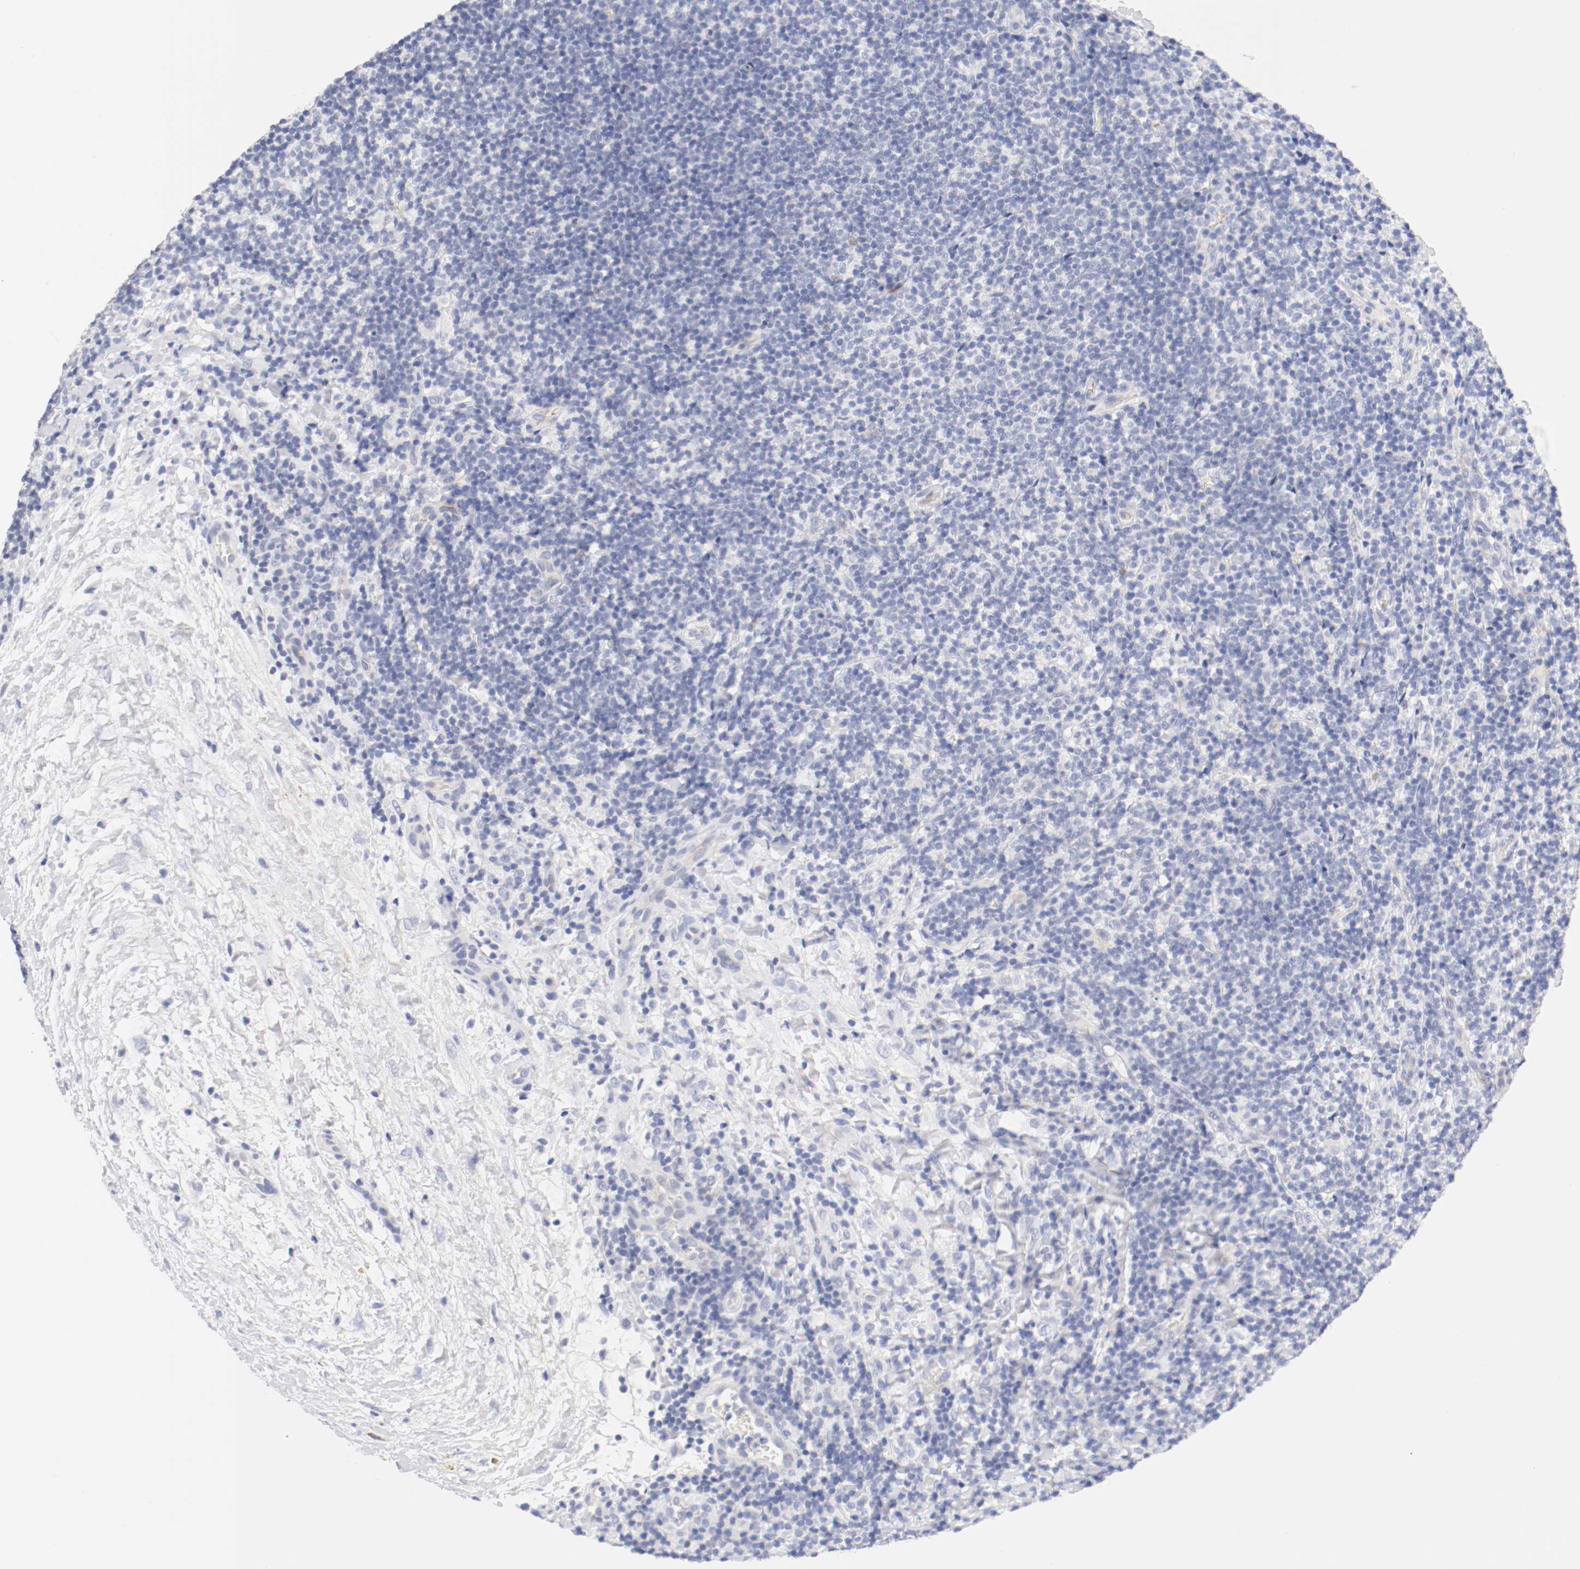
{"staining": {"intensity": "negative", "quantity": "none", "location": "none"}, "tissue": "lymphoma", "cell_type": "Tumor cells", "image_type": "cancer", "snomed": [{"axis": "morphology", "description": "Malignant lymphoma, non-Hodgkin's type, Low grade"}, {"axis": "topography", "description": "Lymph node"}], "caption": "Immunohistochemical staining of malignant lymphoma, non-Hodgkin's type (low-grade) demonstrates no significant expression in tumor cells. Brightfield microscopy of IHC stained with DAB (3,3'-diaminobenzidine) (brown) and hematoxylin (blue), captured at high magnification.", "gene": "HOMER1", "patient": {"sex": "female", "age": 76}}